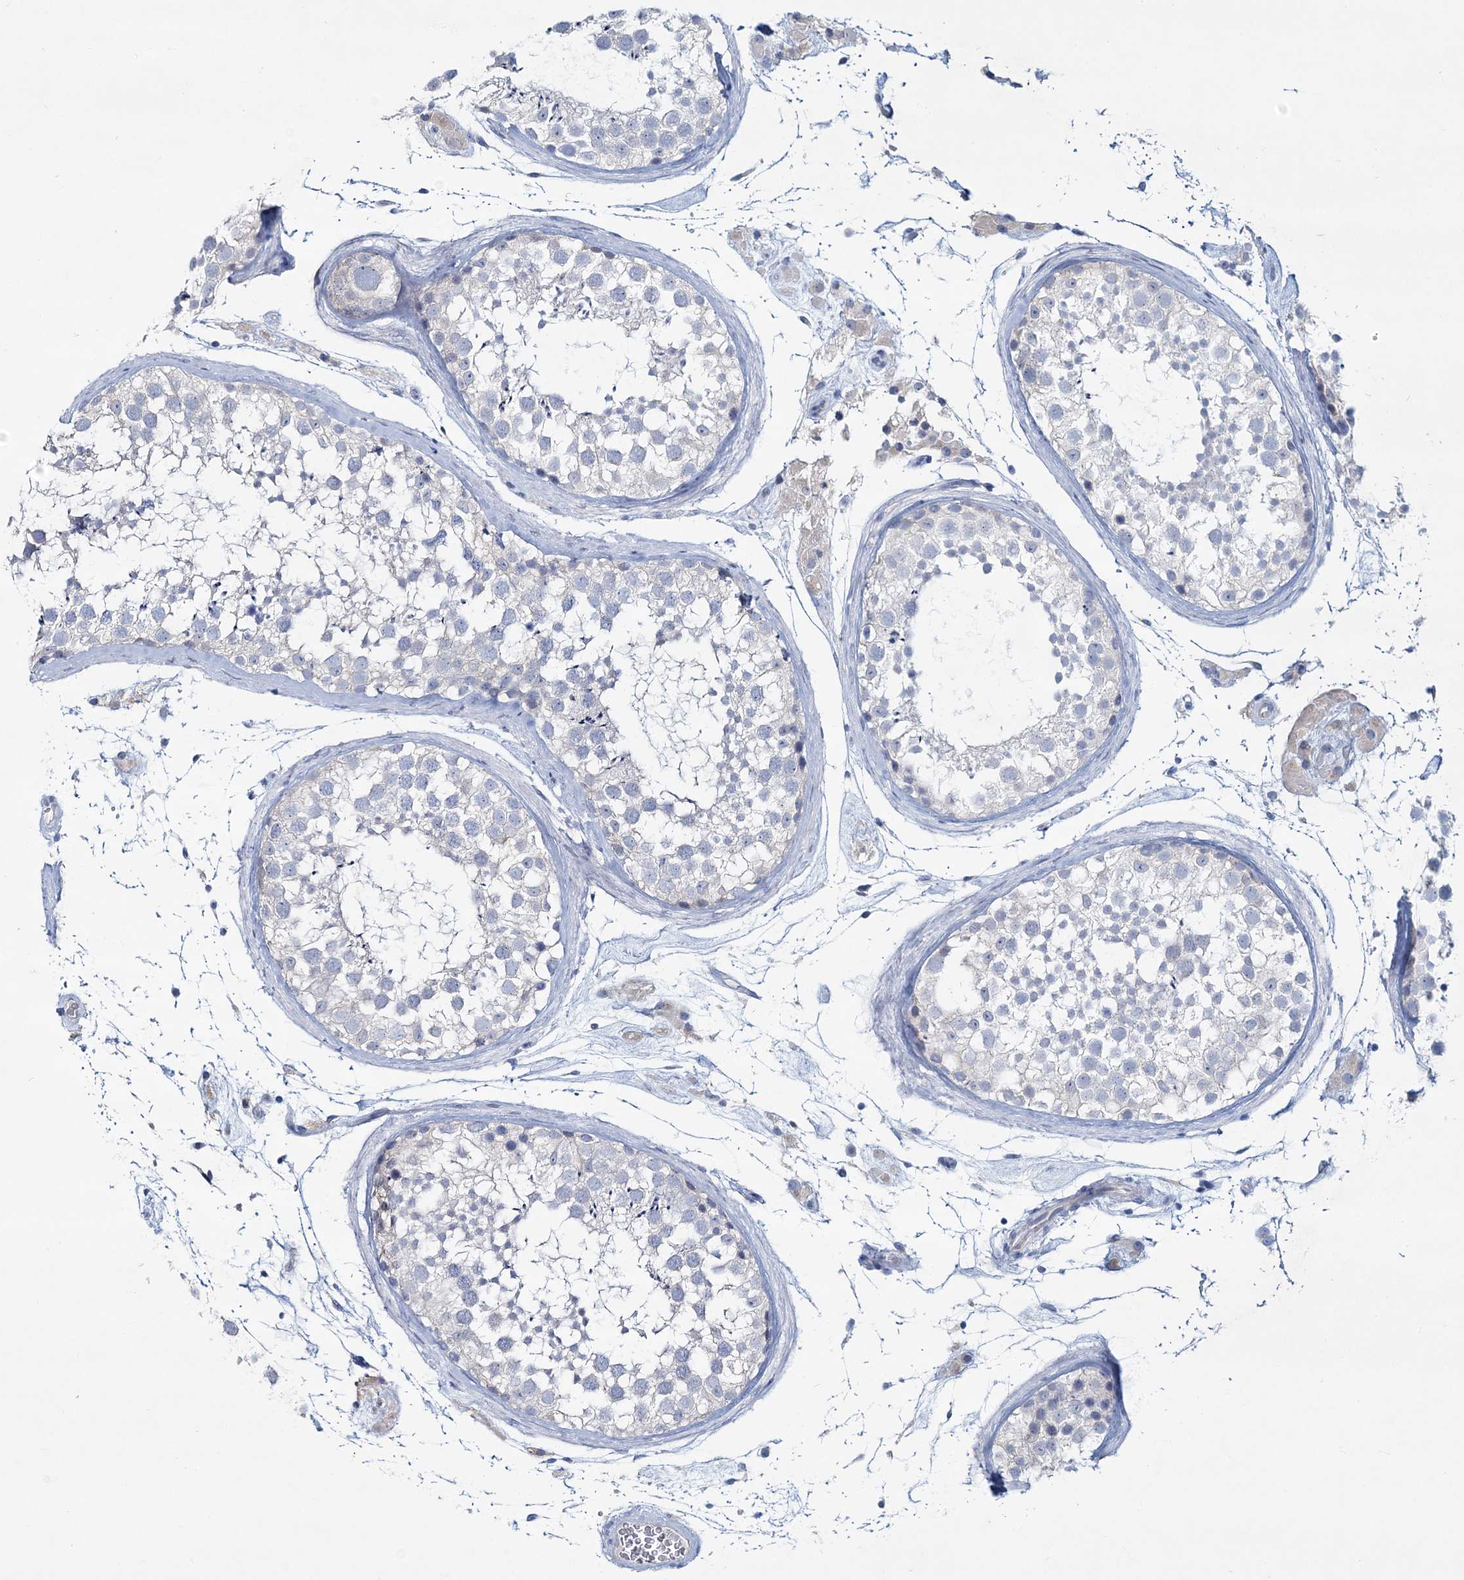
{"staining": {"intensity": "negative", "quantity": "none", "location": "none"}, "tissue": "testis", "cell_type": "Cells in seminiferous ducts", "image_type": "normal", "snomed": [{"axis": "morphology", "description": "Normal tissue, NOS"}, {"axis": "topography", "description": "Testis"}], "caption": "IHC of unremarkable human testis demonstrates no positivity in cells in seminiferous ducts.", "gene": "ADGRL1", "patient": {"sex": "male", "age": 46}}